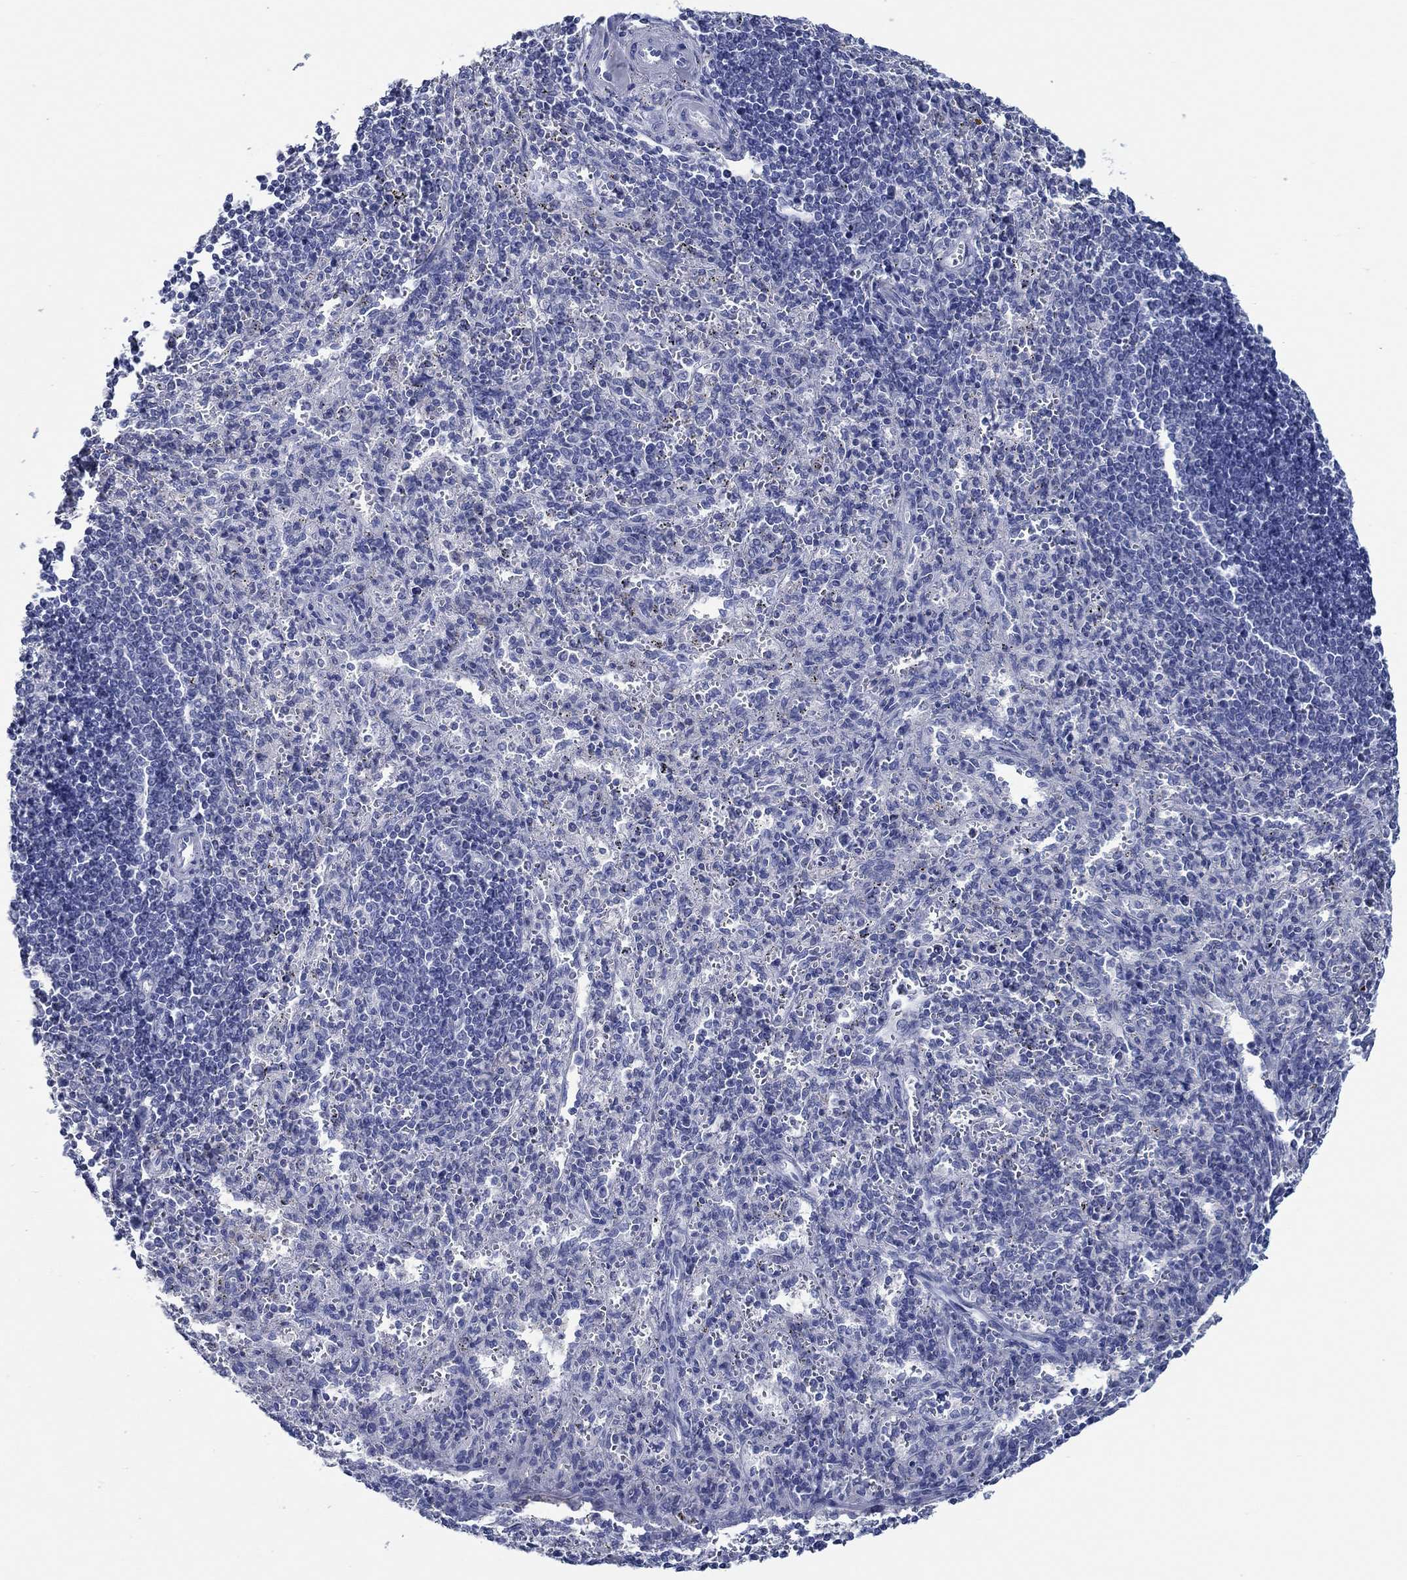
{"staining": {"intensity": "negative", "quantity": "none", "location": "none"}, "tissue": "spleen", "cell_type": "Cells in red pulp", "image_type": "normal", "snomed": [{"axis": "morphology", "description": "Normal tissue, NOS"}, {"axis": "topography", "description": "Spleen"}], "caption": "Immunohistochemistry (IHC) photomicrograph of unremarkable spleen: human spleen stained with DAB (3,3'-diaminobenzidine) reveals no significant protein staining in cells in red pulp.", "gene": "TOMM20L", "patient": {"sex": "male", "age": 57}}